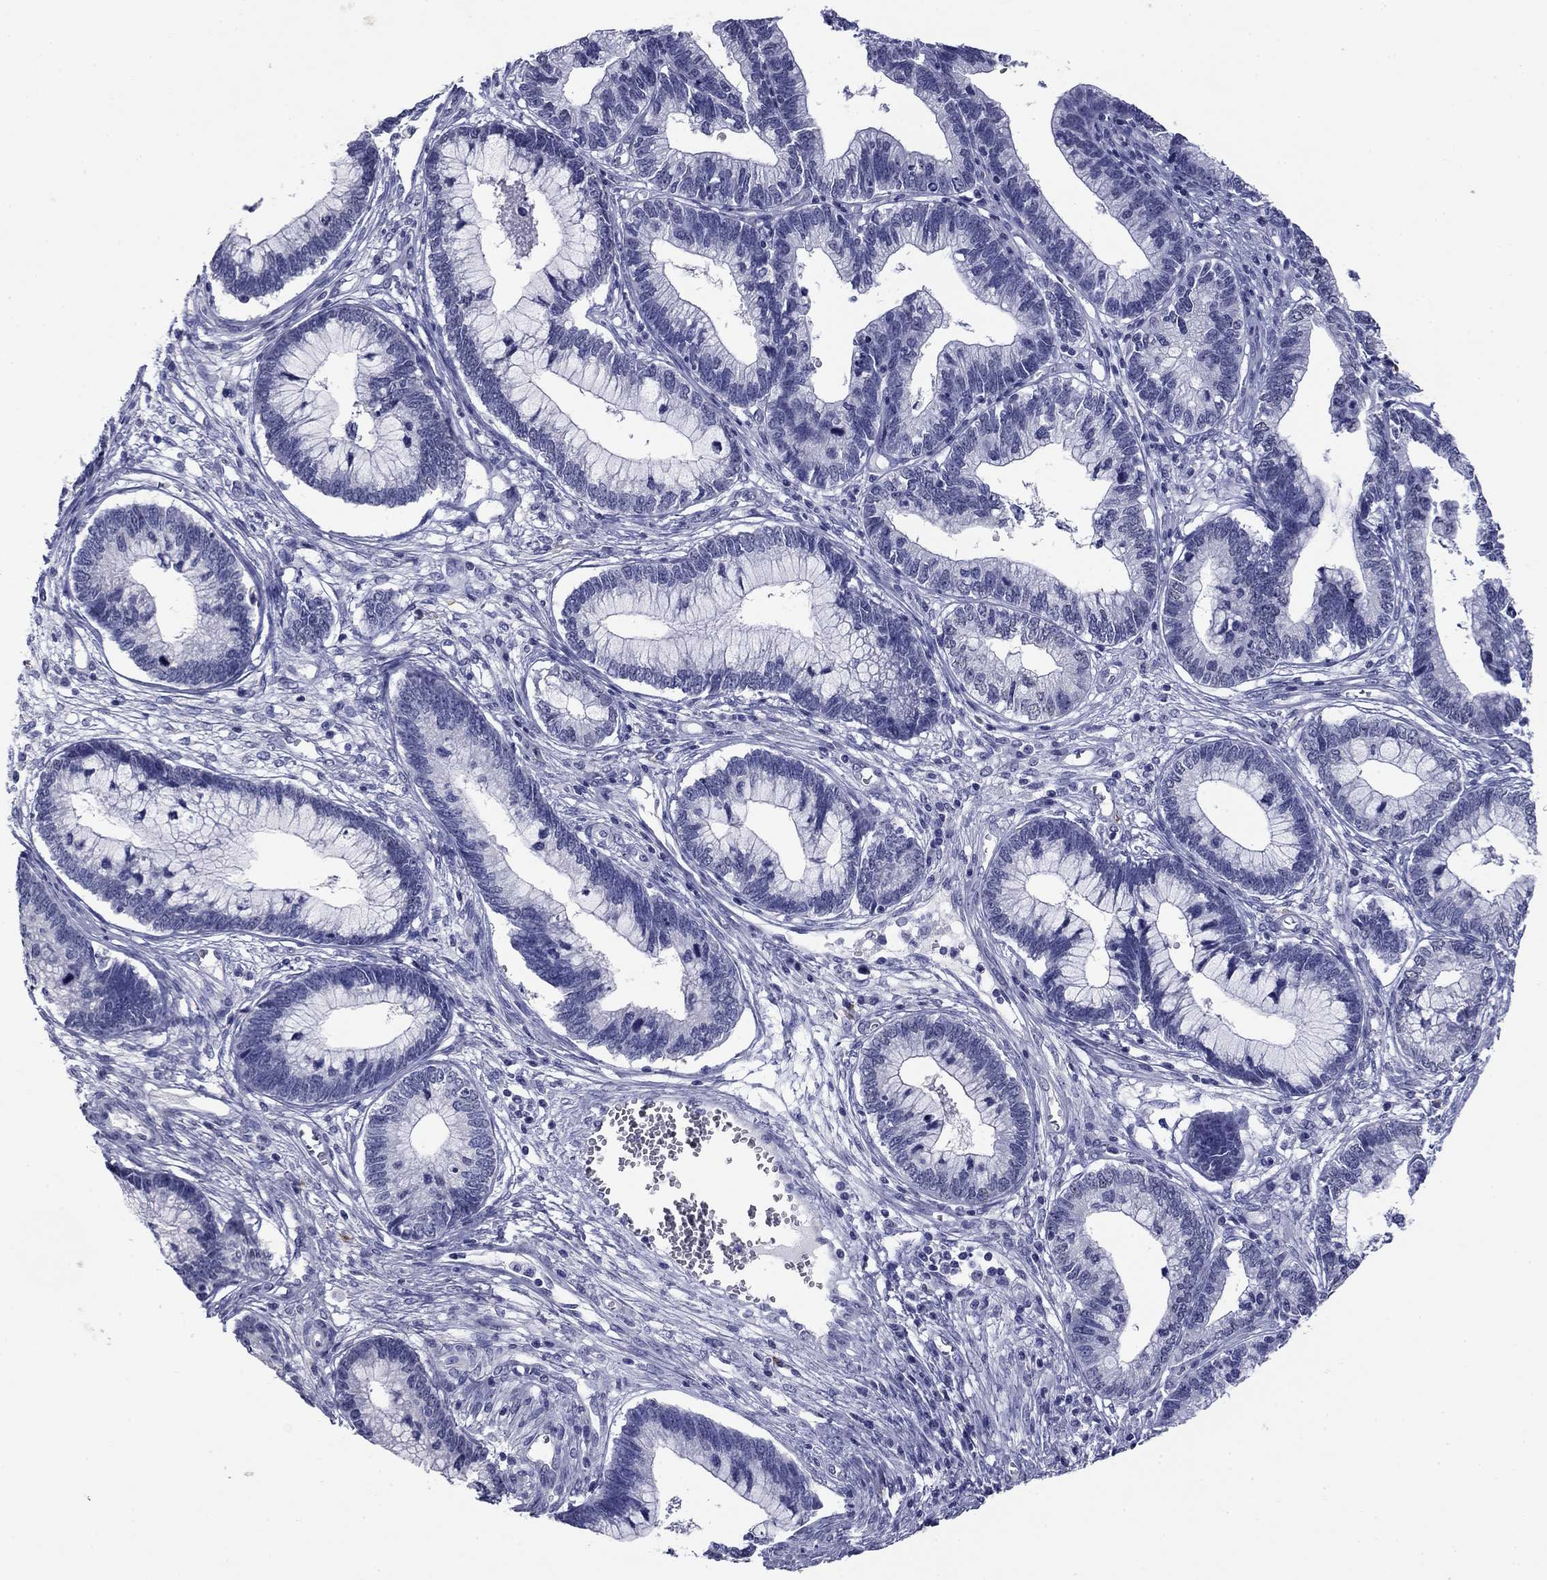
{"staining": {"intensity": "negative", "quantity": "none", "location": "none"}, "tissue": "cervical cancer", "cell_type": "Tumor cells", "image_type": "cancer", "snomed": [{"axis": "morphology", "description": "Adenocarcinoma, NOS"}, {"axis": "topography", "description": "Cervix"}], "caption": "DAB immunohistochemical staining of human cervical adenocarcinoma shows no significant expression in tumor cells.", "gene": "HAO1", "patient": {"sex": "female", "age": 44}}